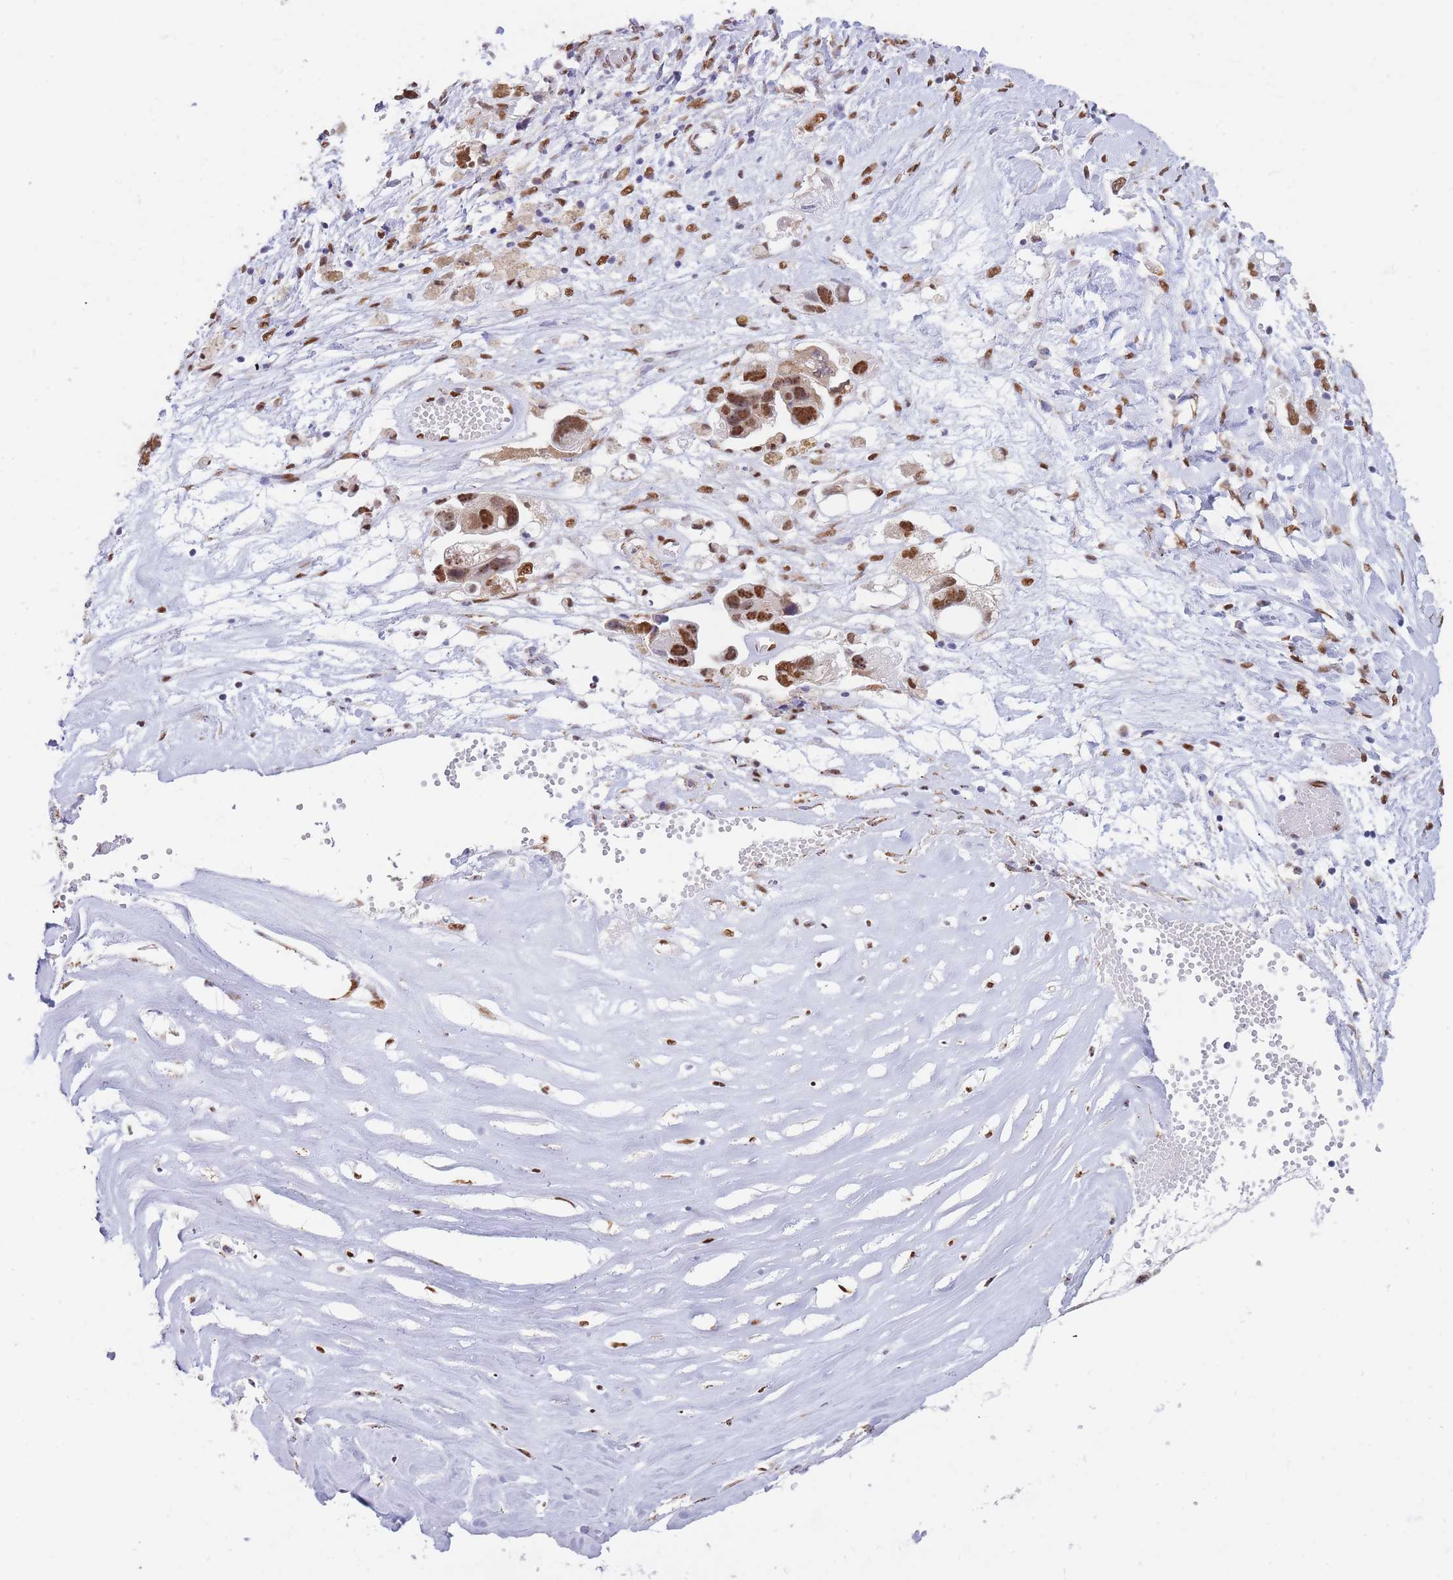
{"staining": {"intensity": "moderate", "quantity": ">75%", "location": "nuclear"}, "tissue": "ovarian cancer", "cell_type": "Tumor cells", "image_type": "cancer", "snomed": [{"axis": "morphology", "description": "Carcinoma, NOS"}, {"axis": "morphology", "description": "Cystadenocarcinoma, serous, NOS"}, {"axis": "topography", "description": "Ovary"}], "caption": "Moderate nuclear staining for a protein is identified in about >75% of tumor cells of ovarian serous cystadenocarcinoma using immunohistochemistry (IHC).", "gene": "FAM153A", "patient": {"sex": "female", "age": 69}}